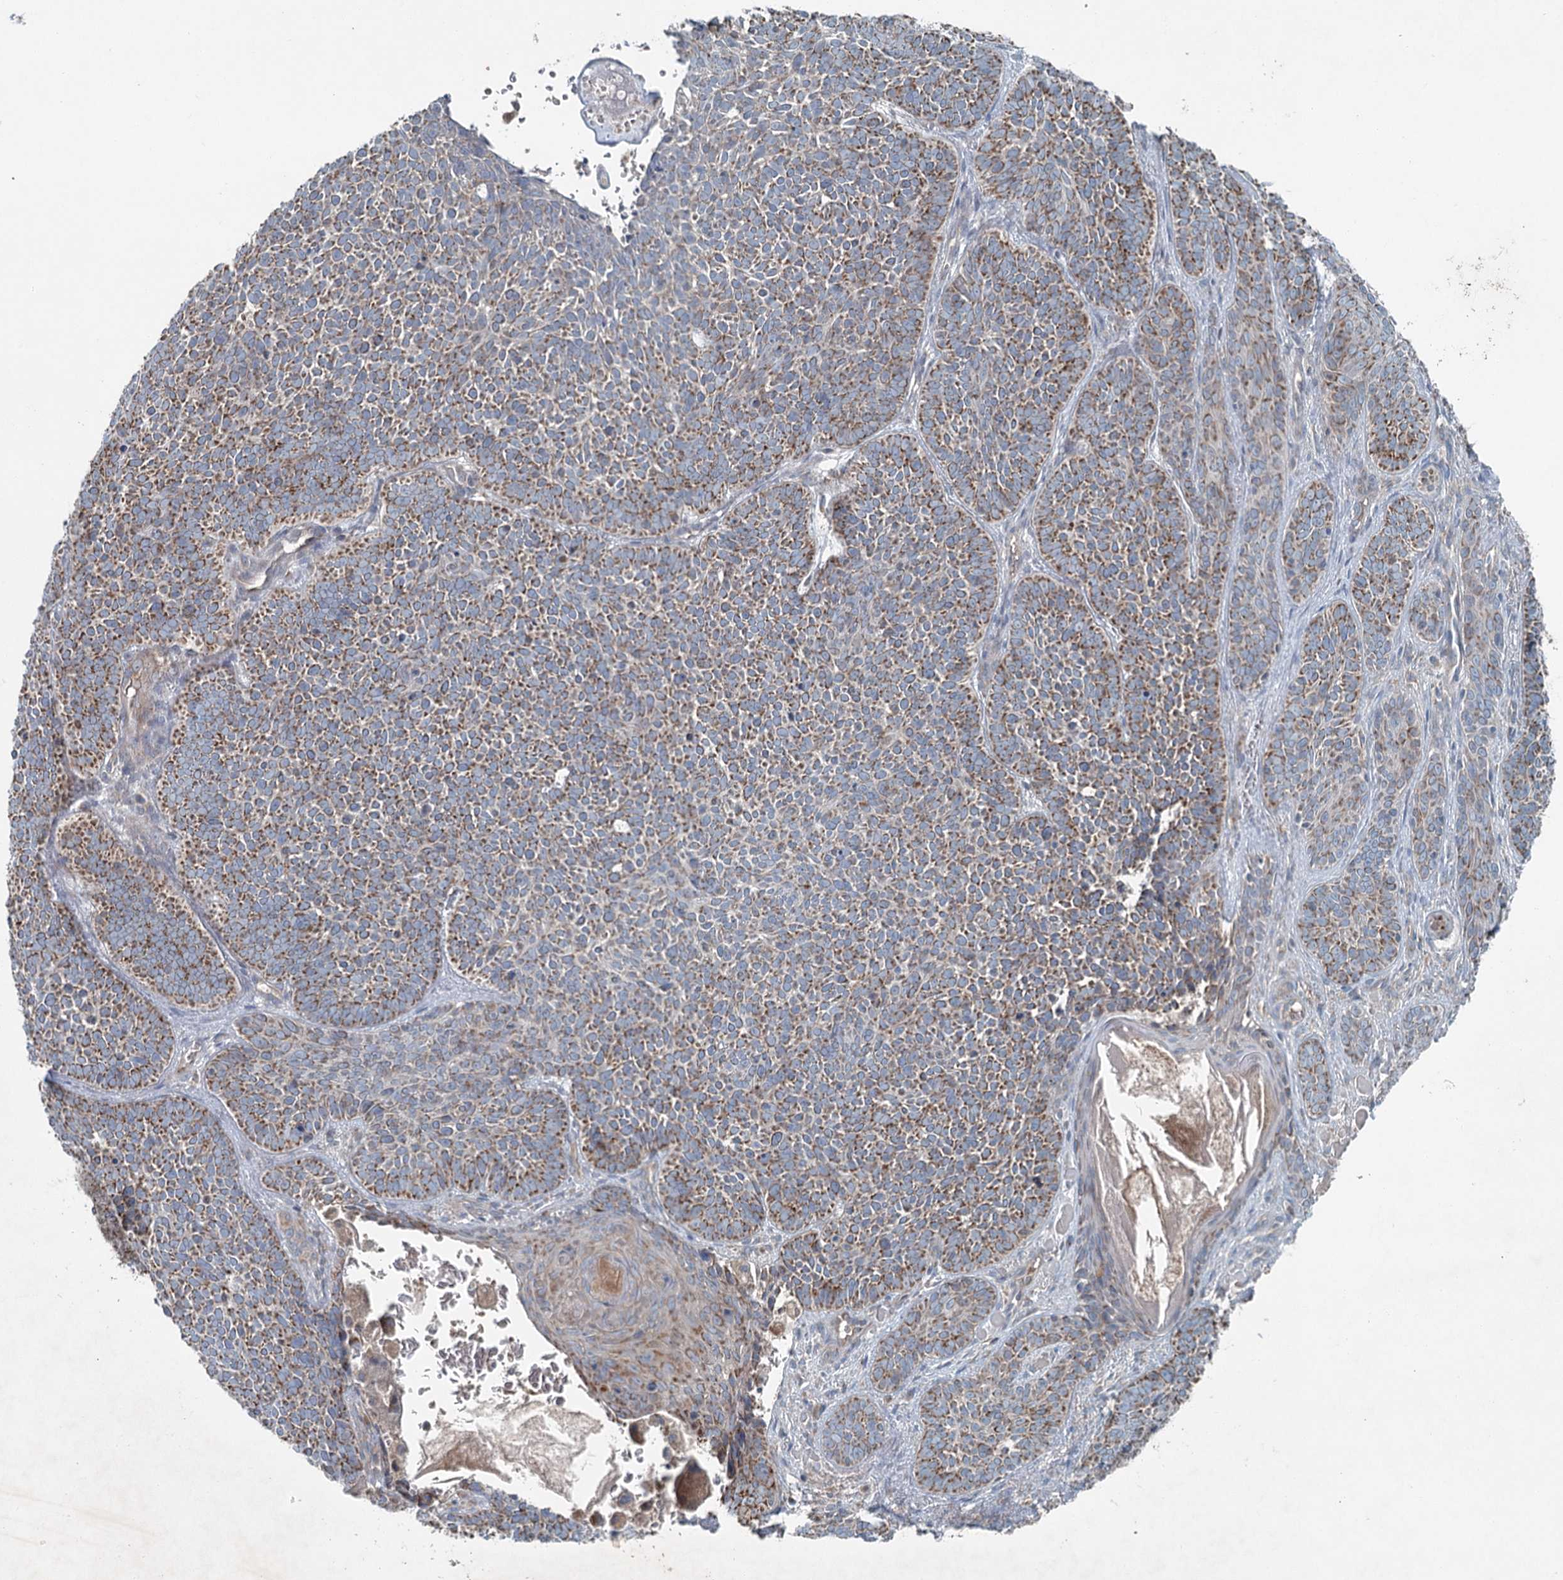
{"staining": {"intensity": "moderate", "quantity": ">75%", "location": "cytoplasmic/membranous"}, "tissue": "skin cancer", "cell_type": "Tumor cells", "image_type": "cancer", "snomed": [{"axis": "morphology", "description": "Basal cell carcinoma"}, {"axis": "topography", "description": "Skin"}], "caption": "Human skin basal cell carcinoma stained with a brown dye demonstrates moderate cytoplasmic/membranous positive expression in about >75% of tumor cells.", "gene": "CHCHD5", "patient": {"sex": "male", "age": 85}}